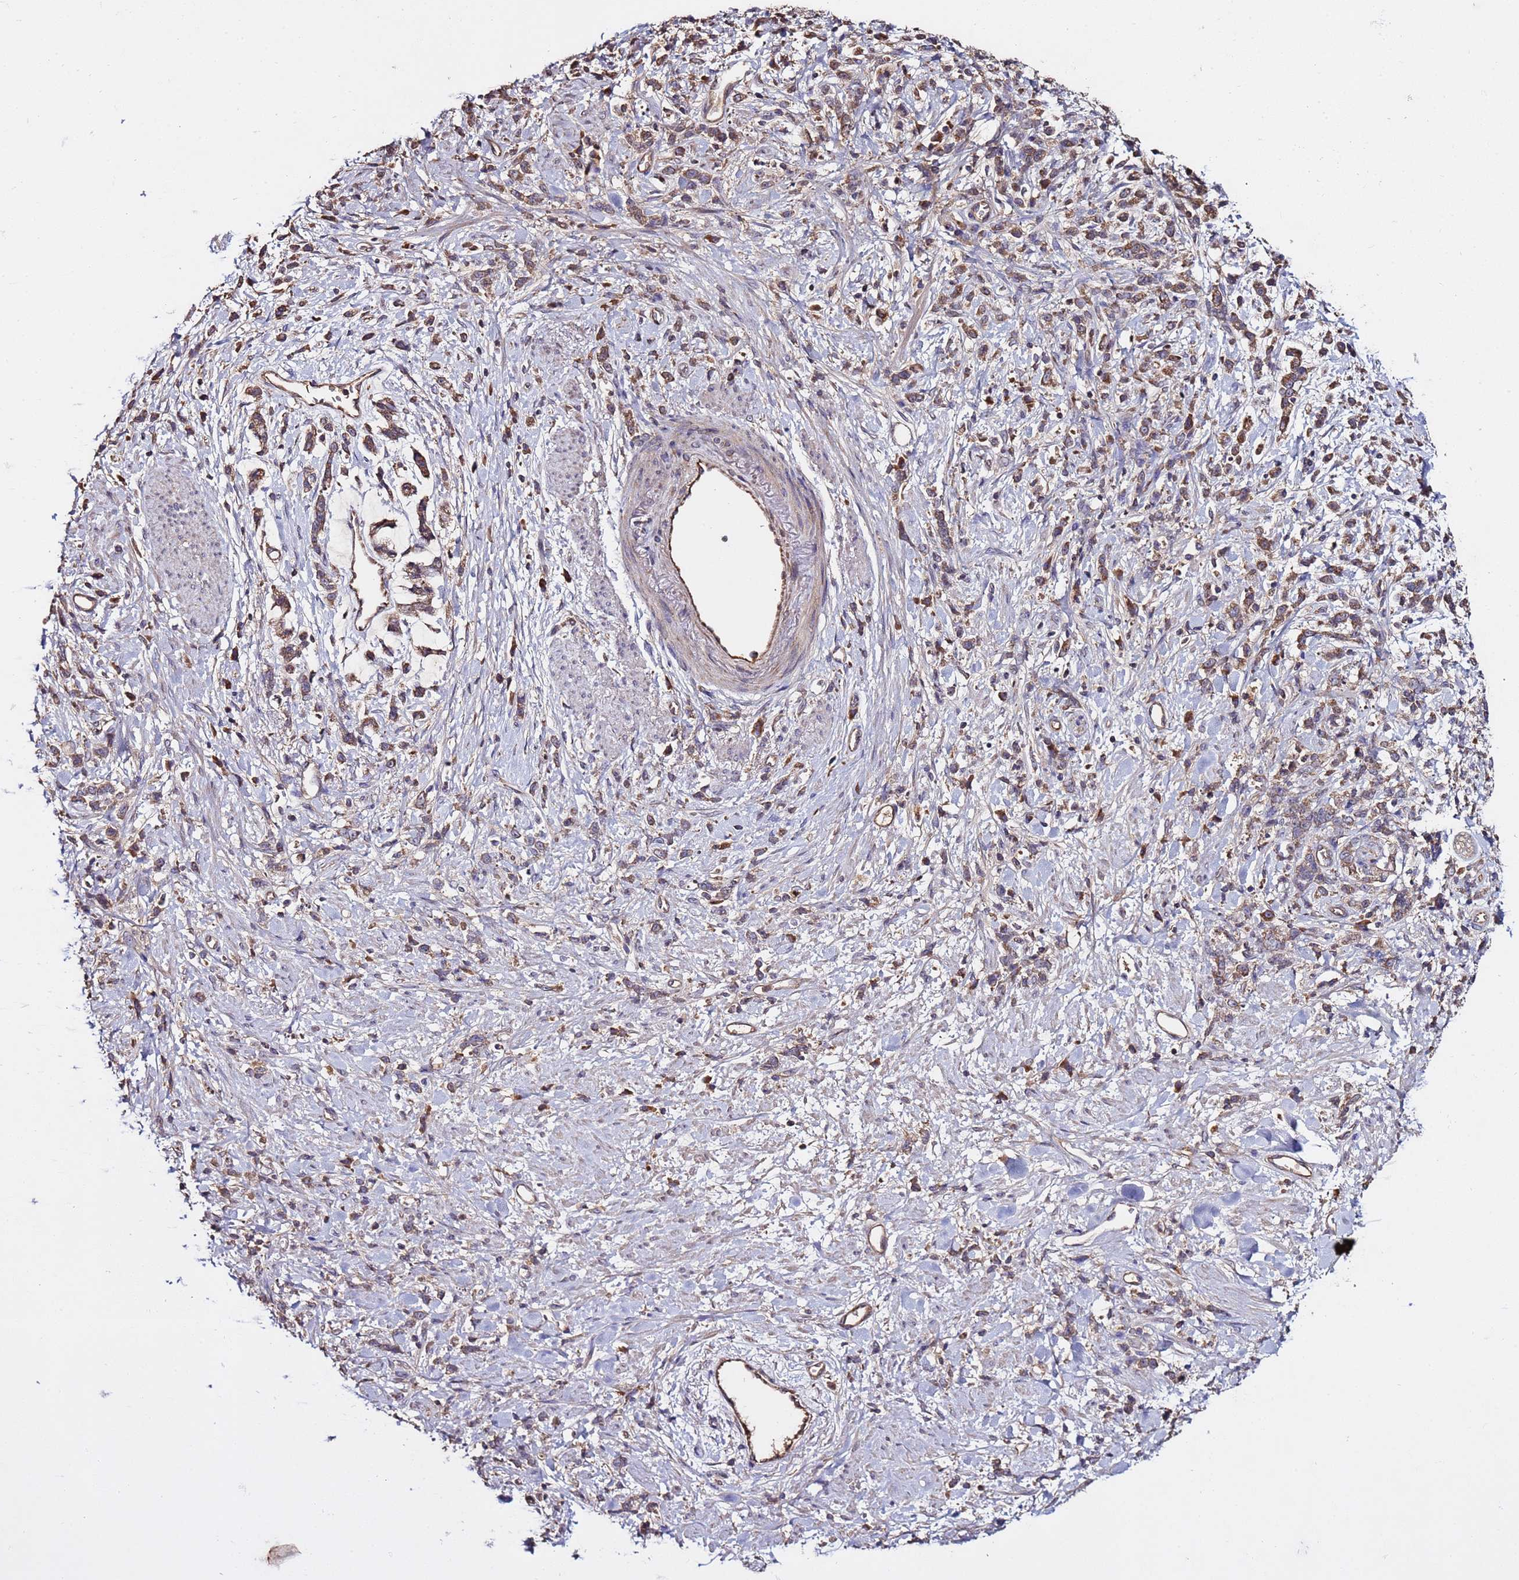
{"staining": {"intensity": "moderate", "quantity": "25%-75%", "location": "cytoplasmic/membranous"}, "tissue": "stomach cancer", "cell_type": "Tumor cells", "image_type": "cancer", "snomed": [{"axis": "morphology", "description": "Adenocarcinoma, NOS"}, {"axis": "topography", "description": "Stomach"}], "caption": "Stomach cancer (adenocarcinoma) tissue reveals moderate cytoplasmic/membranous staining in about 25%-75% of tumor cells, visualized by immunohistochemistry. Nuclei are stained in blue.", "gene": "RPS15A", "patient": {"sex": "female", "age": 60}}